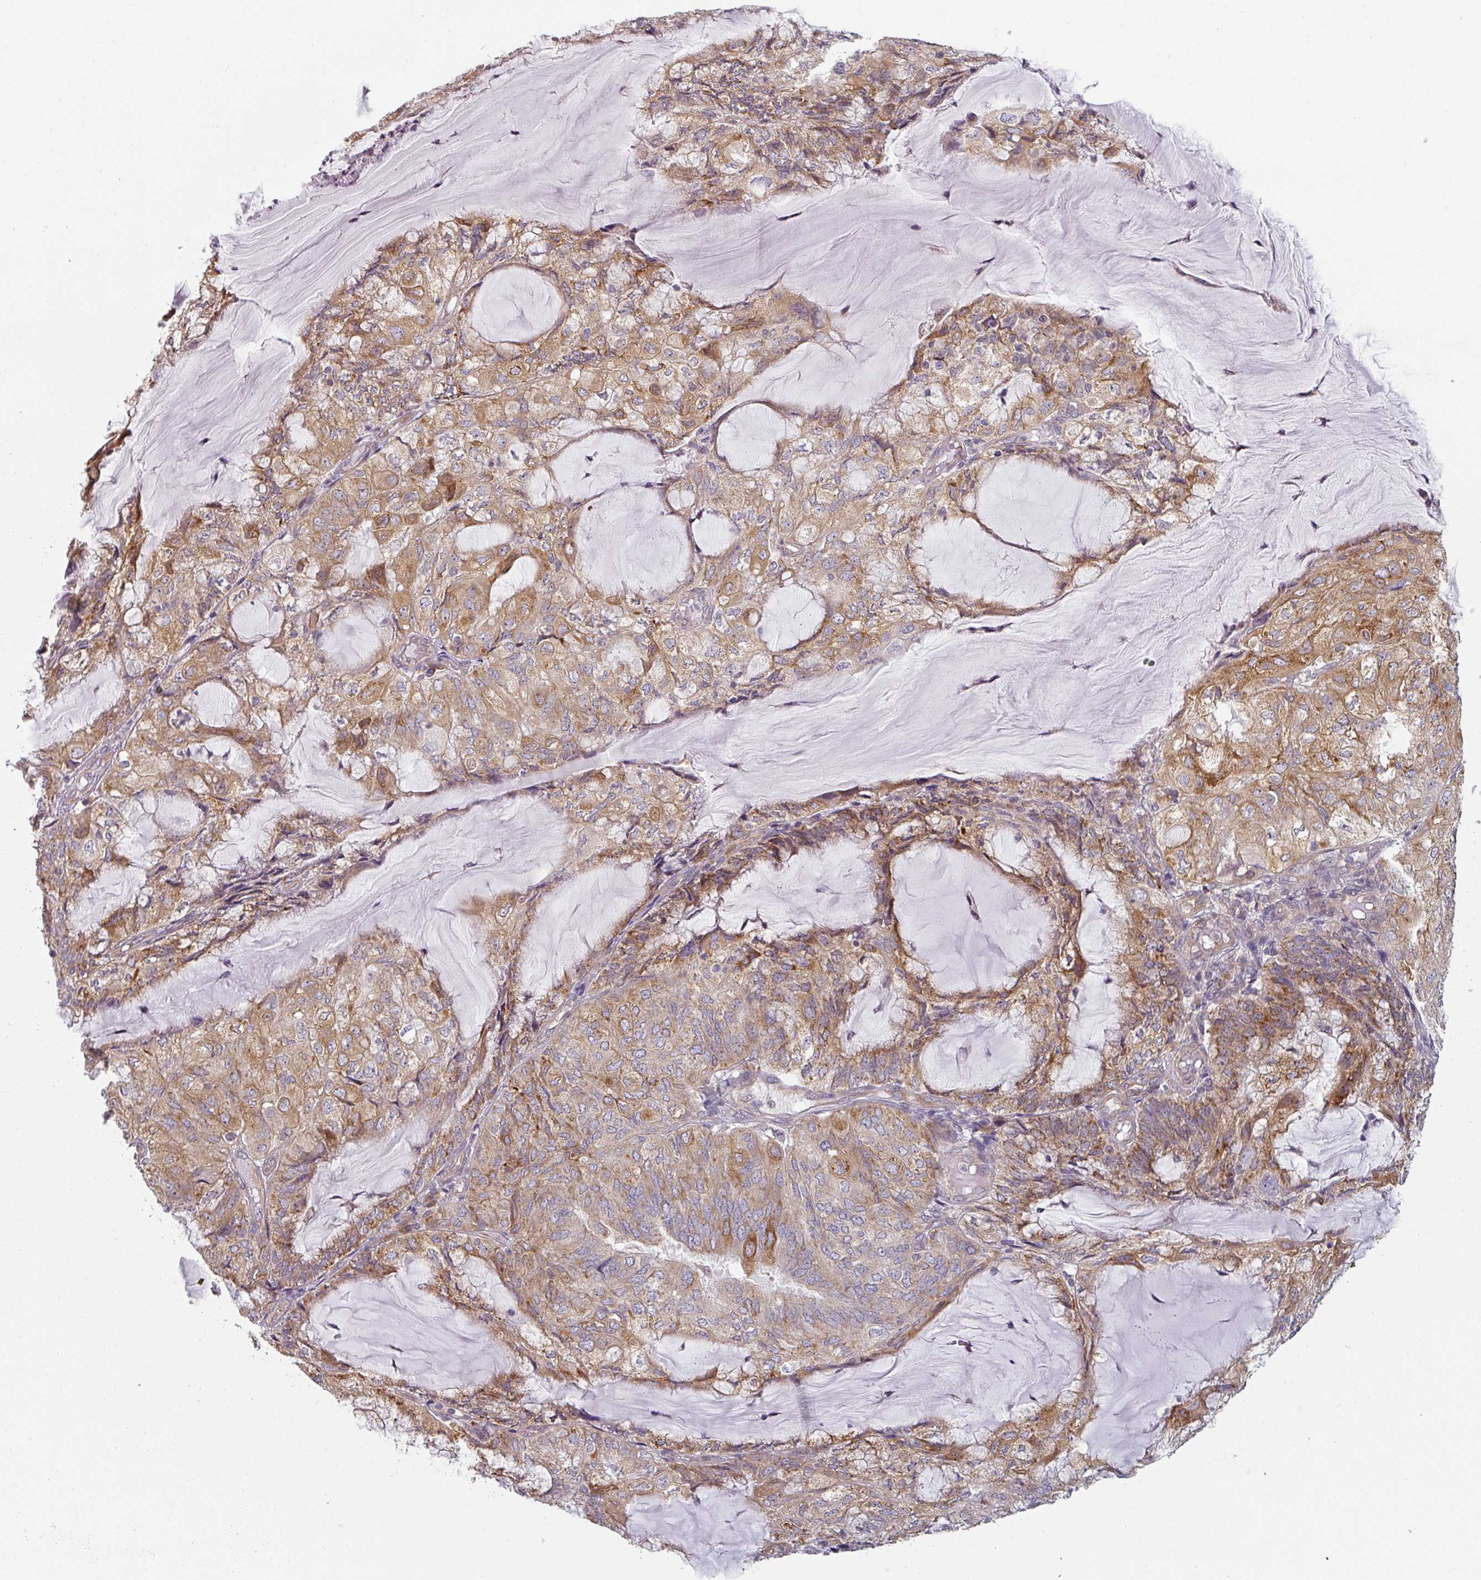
{"staining": {"intensity": "moderate", "quantity": ">75%", "location": "cytoplasmic/membranous"}, "tissue": "endometrial cancer", "cell_type": "Tumor cells", "image_type": "cancer", "snomed": [{"axis": "morphology", "description": "Adenocarcinoma, NOS"}, {"axis": "topography", "description": "Endometrium"}], "caption": "A high-resolution histopathology image shows immunohistochemistry staining of endometrial cancer (adenocarcinoma), which displays moderate cytoplasmic/membranous expression in approximately >75% of tumor cells.", "gene": "TAPT1", "patient": {"sex": "female", "age": 81}}